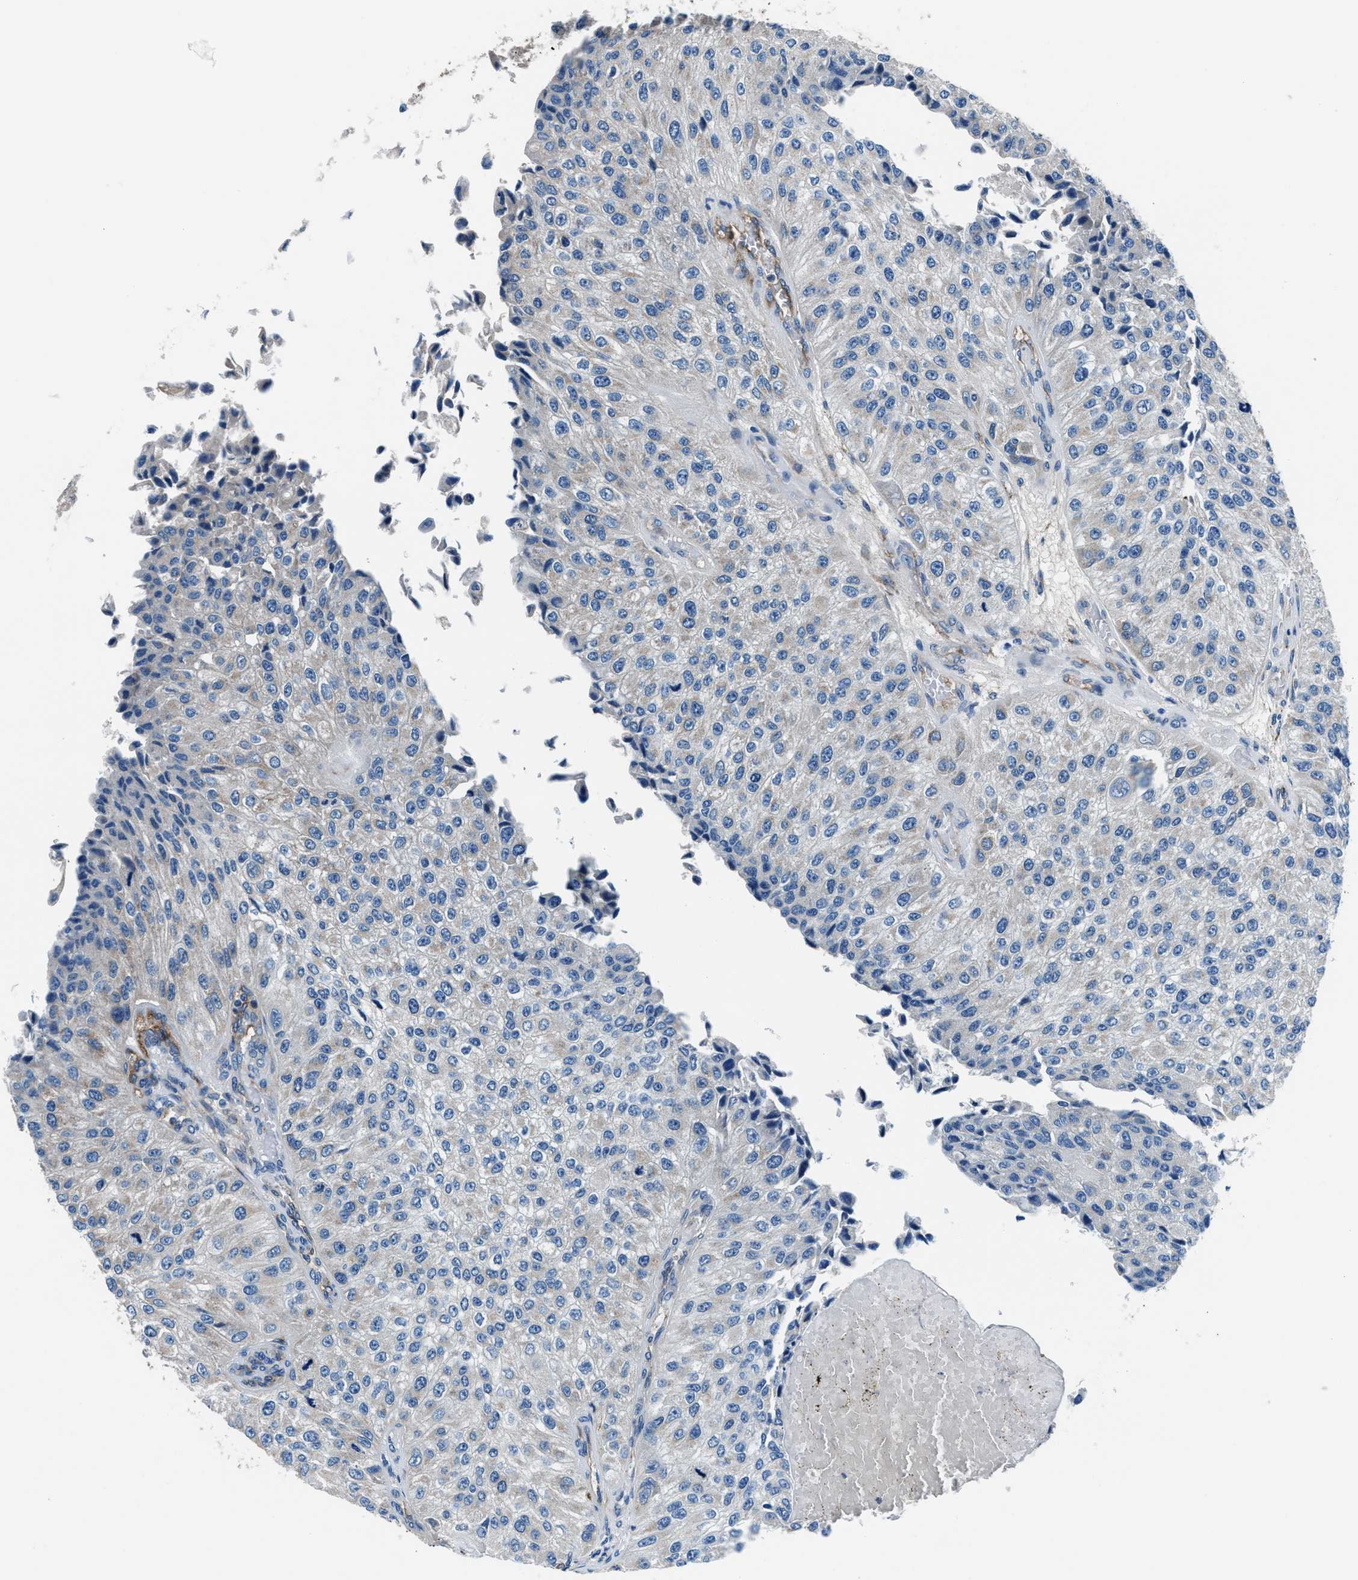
{"staining": {"intensity": "negative", "quantity": "none", "location": "none"}, "tissue": "urothelial cancer", "cell_type": "Tumor cells", "image_type": "cancer", "snomed": [{"axis": "morphology", "description": "Urothelial carcinoma, High grade"}, {"axis": "topography", "description": "Kidney"}, {"axis": "topography", "description": "Urinary bladder"}], "caption": "This is an immunohistochemistry image of human urothelial cancer. There is no expression in tumor cells.", "gene": "PRTFDC1", "patient": {"sex": "male", "age": 77}}